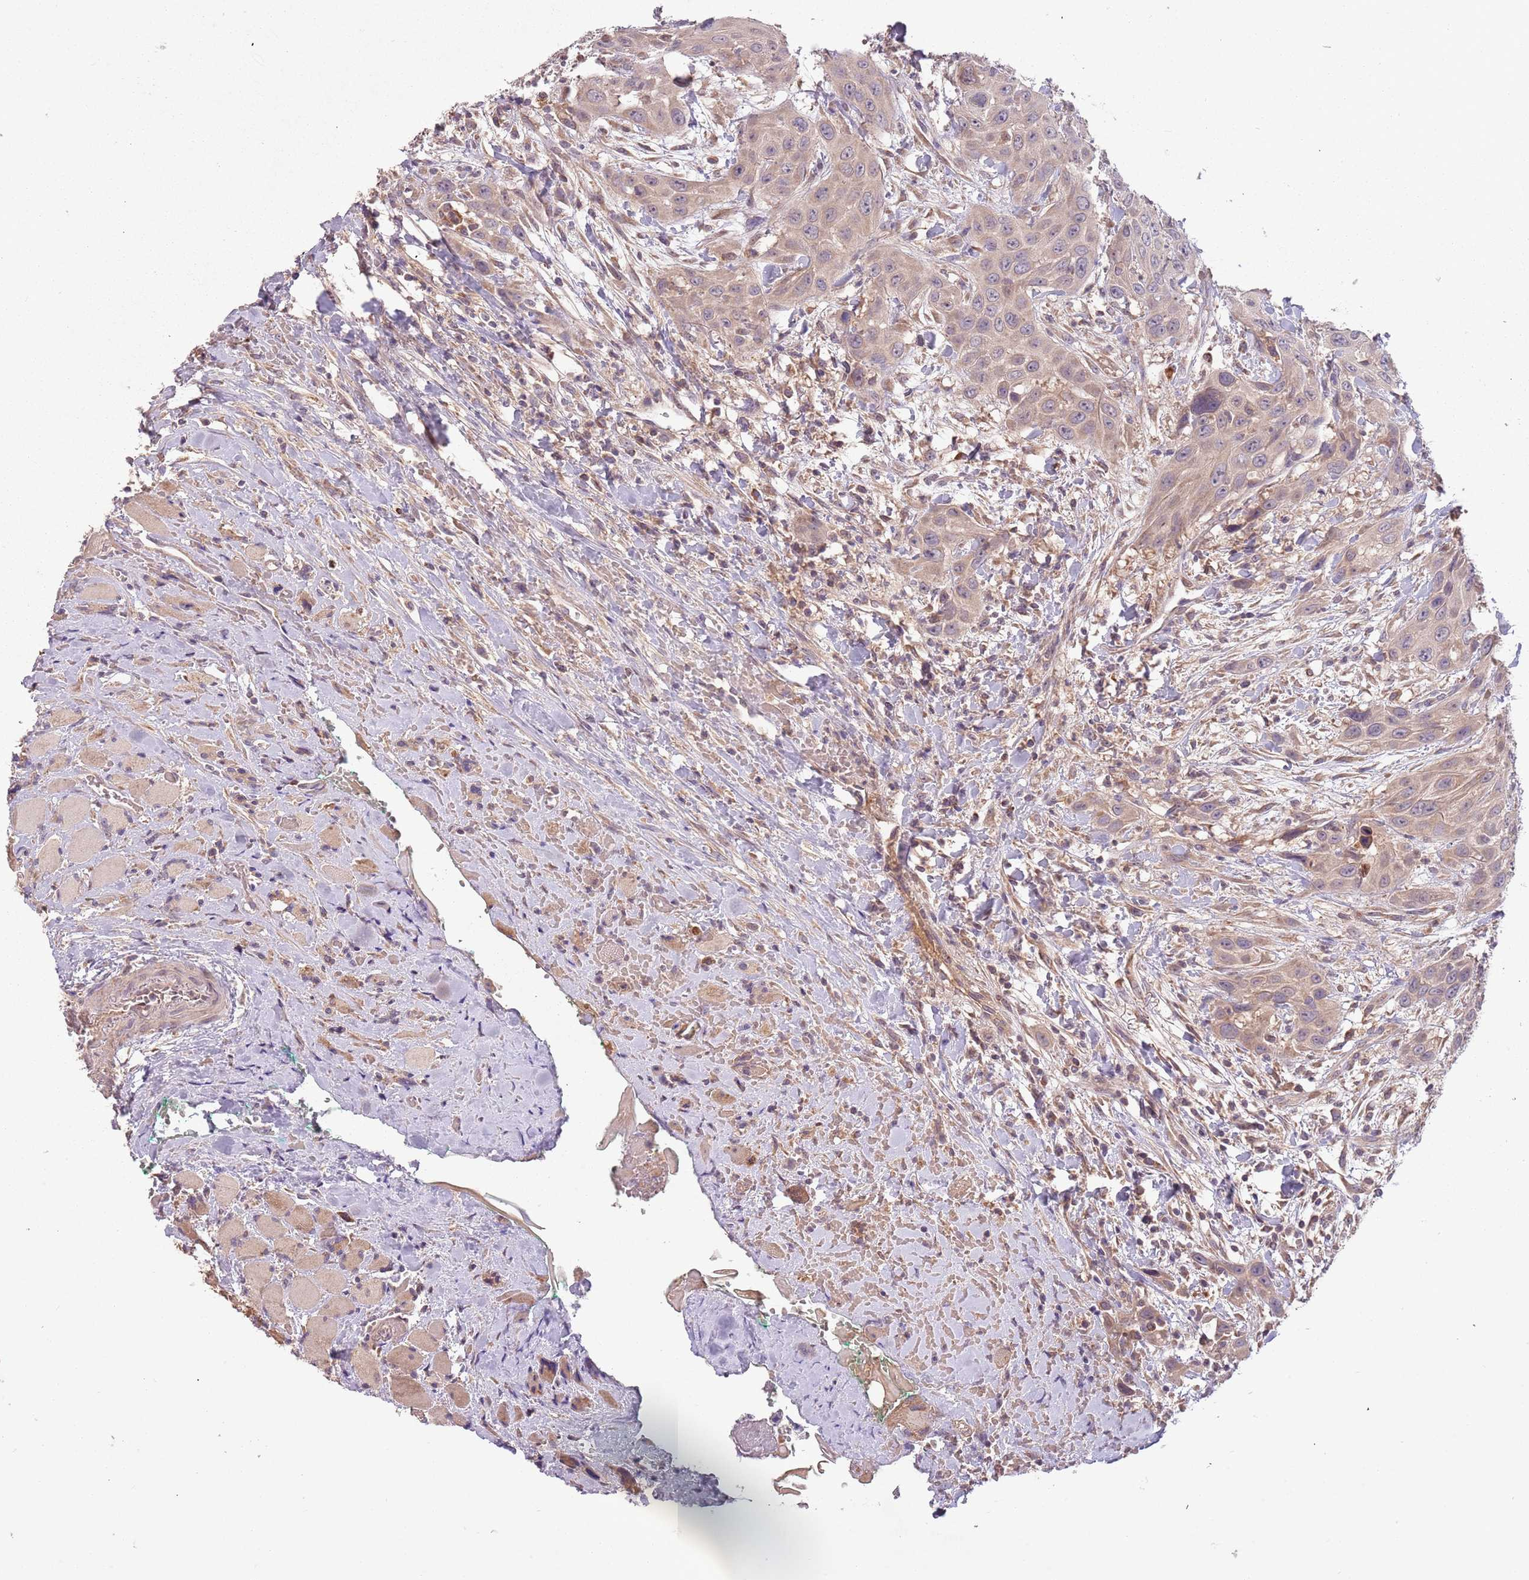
{"staining": {"intensity": "weak", "quantity": ">75%", "location": "cytoplasmic/membranous"}, "tissue": "head and neck cancer", "cell_type": "Tumor cells", "image_type": "cancer", "snomed": [{"axis": "morphology", "description": "Squamous cell carcinoma, NOS"}, {"axis": "topography", "description": "Head-Neck"}], "caption": "This photomicrograph exhibits immunohistochemistry staining of human head and neck cancer, with low weak cytoplasmic/membranous expression in approximately >75% of tumor cells.", "gene": "FECH", "patient": {"sex": "male", "age": 81}}